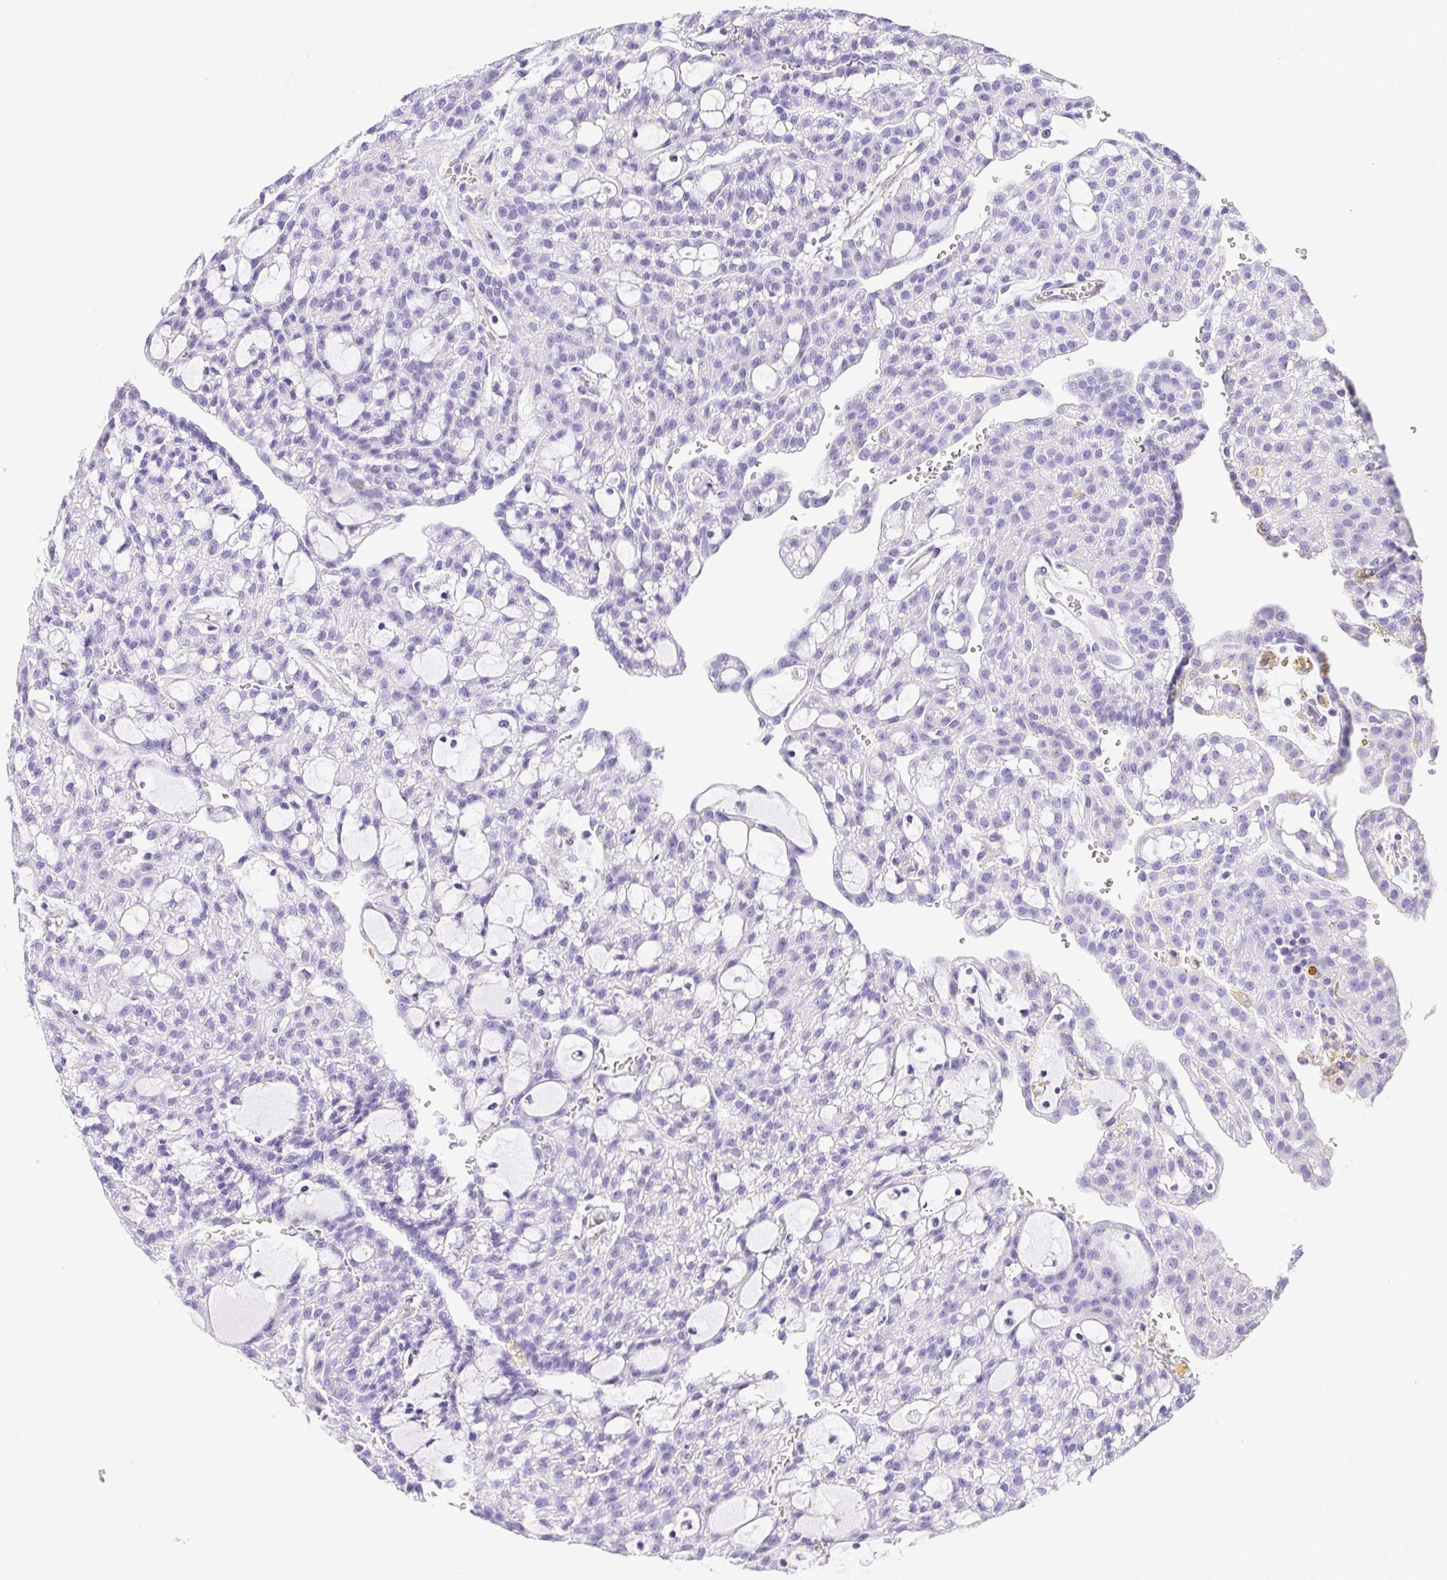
{"staining": {"intensity": "negative", "quantity": "none", "location": "none"}, "tissue": "renal cancer", "cell_type": "Tumor cells", "image_type": "cancer", "snomed": [{"axis": "morphology", "description": "Adenocarcinoma, NOS"}, {"axis": "topography", "description": "Kidney"}], "caption": "A high-resolution image shows immunohistochemistry (IHC) staining of renal cancer, which reveals no significant positivity in tumor cells.", "gene": "PLPPR3", "patient": {"sex": "male", "age": 63}}